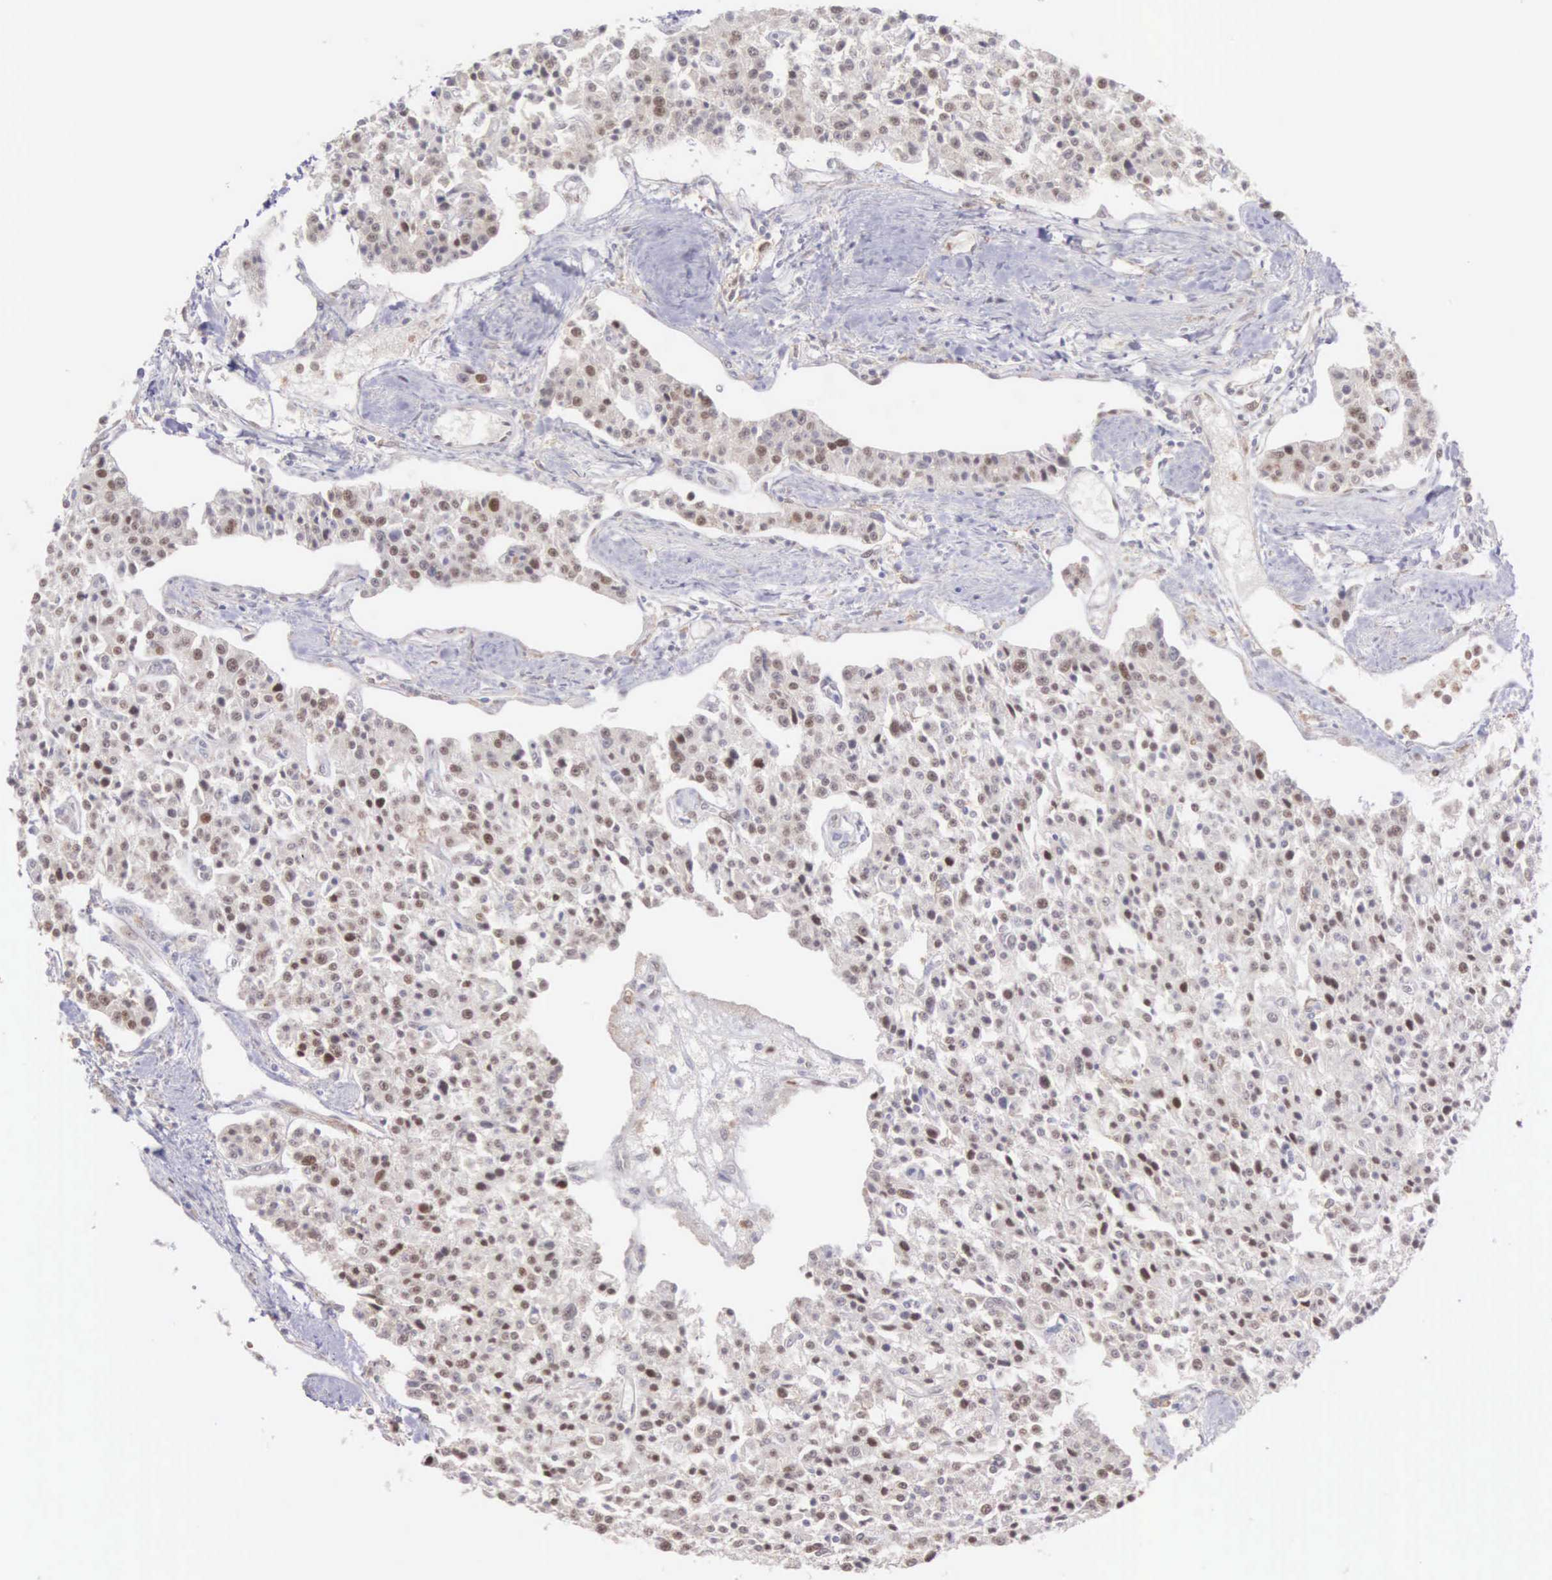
{"staining": {"intensity": "weak", "quantity": "25%-75%", "location": "nuclear"}, "tissue": "carcinoid", "cell_type": "Tumor cells", "image_type": "cancer", "snomed": [{"axis": "morphology", "description": "Carcinoid, malignant, NOS"}, {"axis": "topography", "description": "Stomach"}], "caption": "Immunohistochemistry photomicrograph of neoplastic tissue: carcinoid stained using IHC shows low levels of weak protein expression localized specifically in the nuclear of tumor cells, appearing as a nuclear brown color.", "gene": "GRK3", "patient": {"sex": "female", "age": 76}}